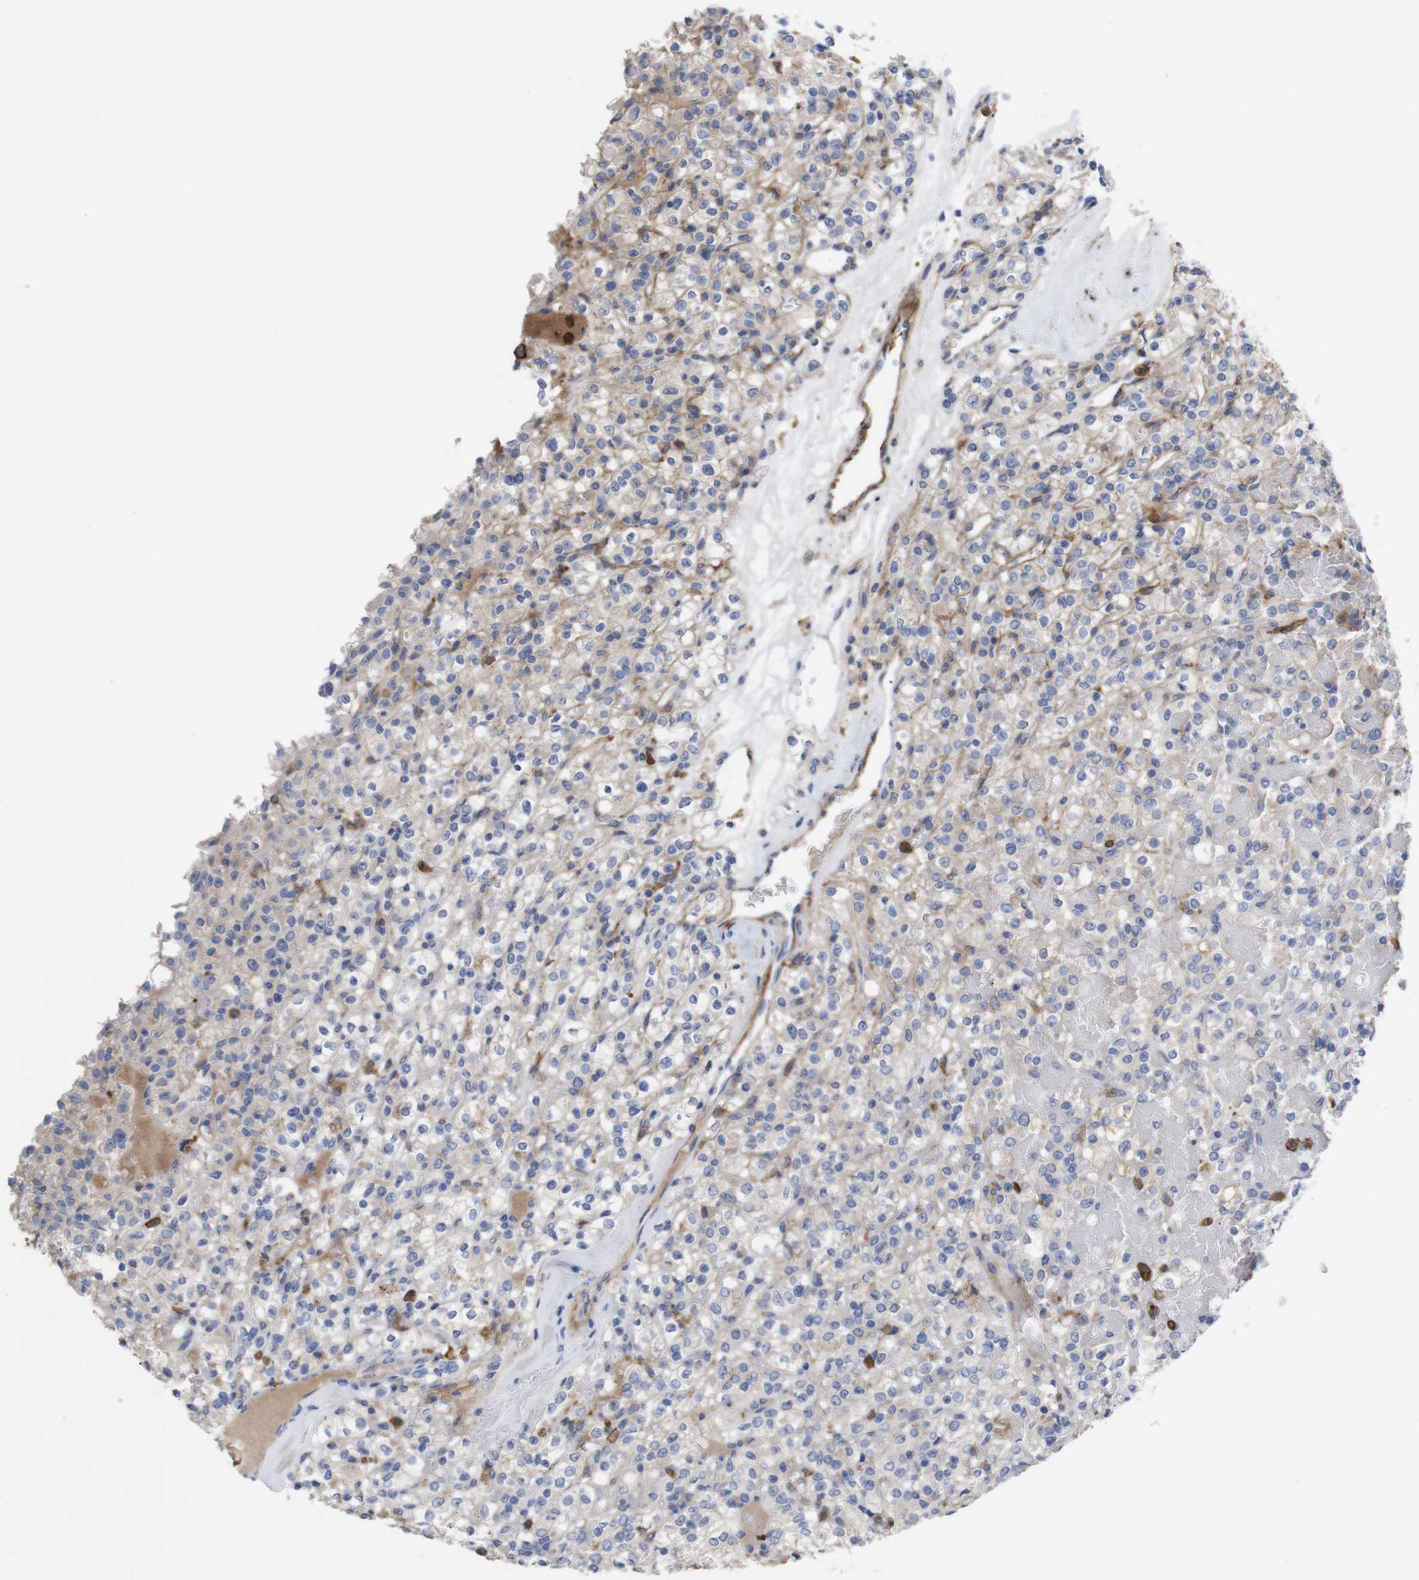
{"staining": {"intensity": "weak", "quantity": "<25%", "location": "cytoplasmic/membranous"}, "tissue": "renal cancer", "cell_type": "Tumor cells", "image_type": "cancer", "snomed": [{"axis": "morphology", "description": "Normal tissue, NOS"}, {"axis": "morphology", "description": "Adenocarcinoma, NOS"}, {"axis": "topography", "description": "Kidney"}], "caption": "Immunohistochemistry micrograph of neoplastic tissue: renal cancer (adenocarcinoma) stained with DAB exhibits no significant protein staining in tumor cells.", "gene": "C5AR1", "patient": {"sex": "female", "age": 72}}